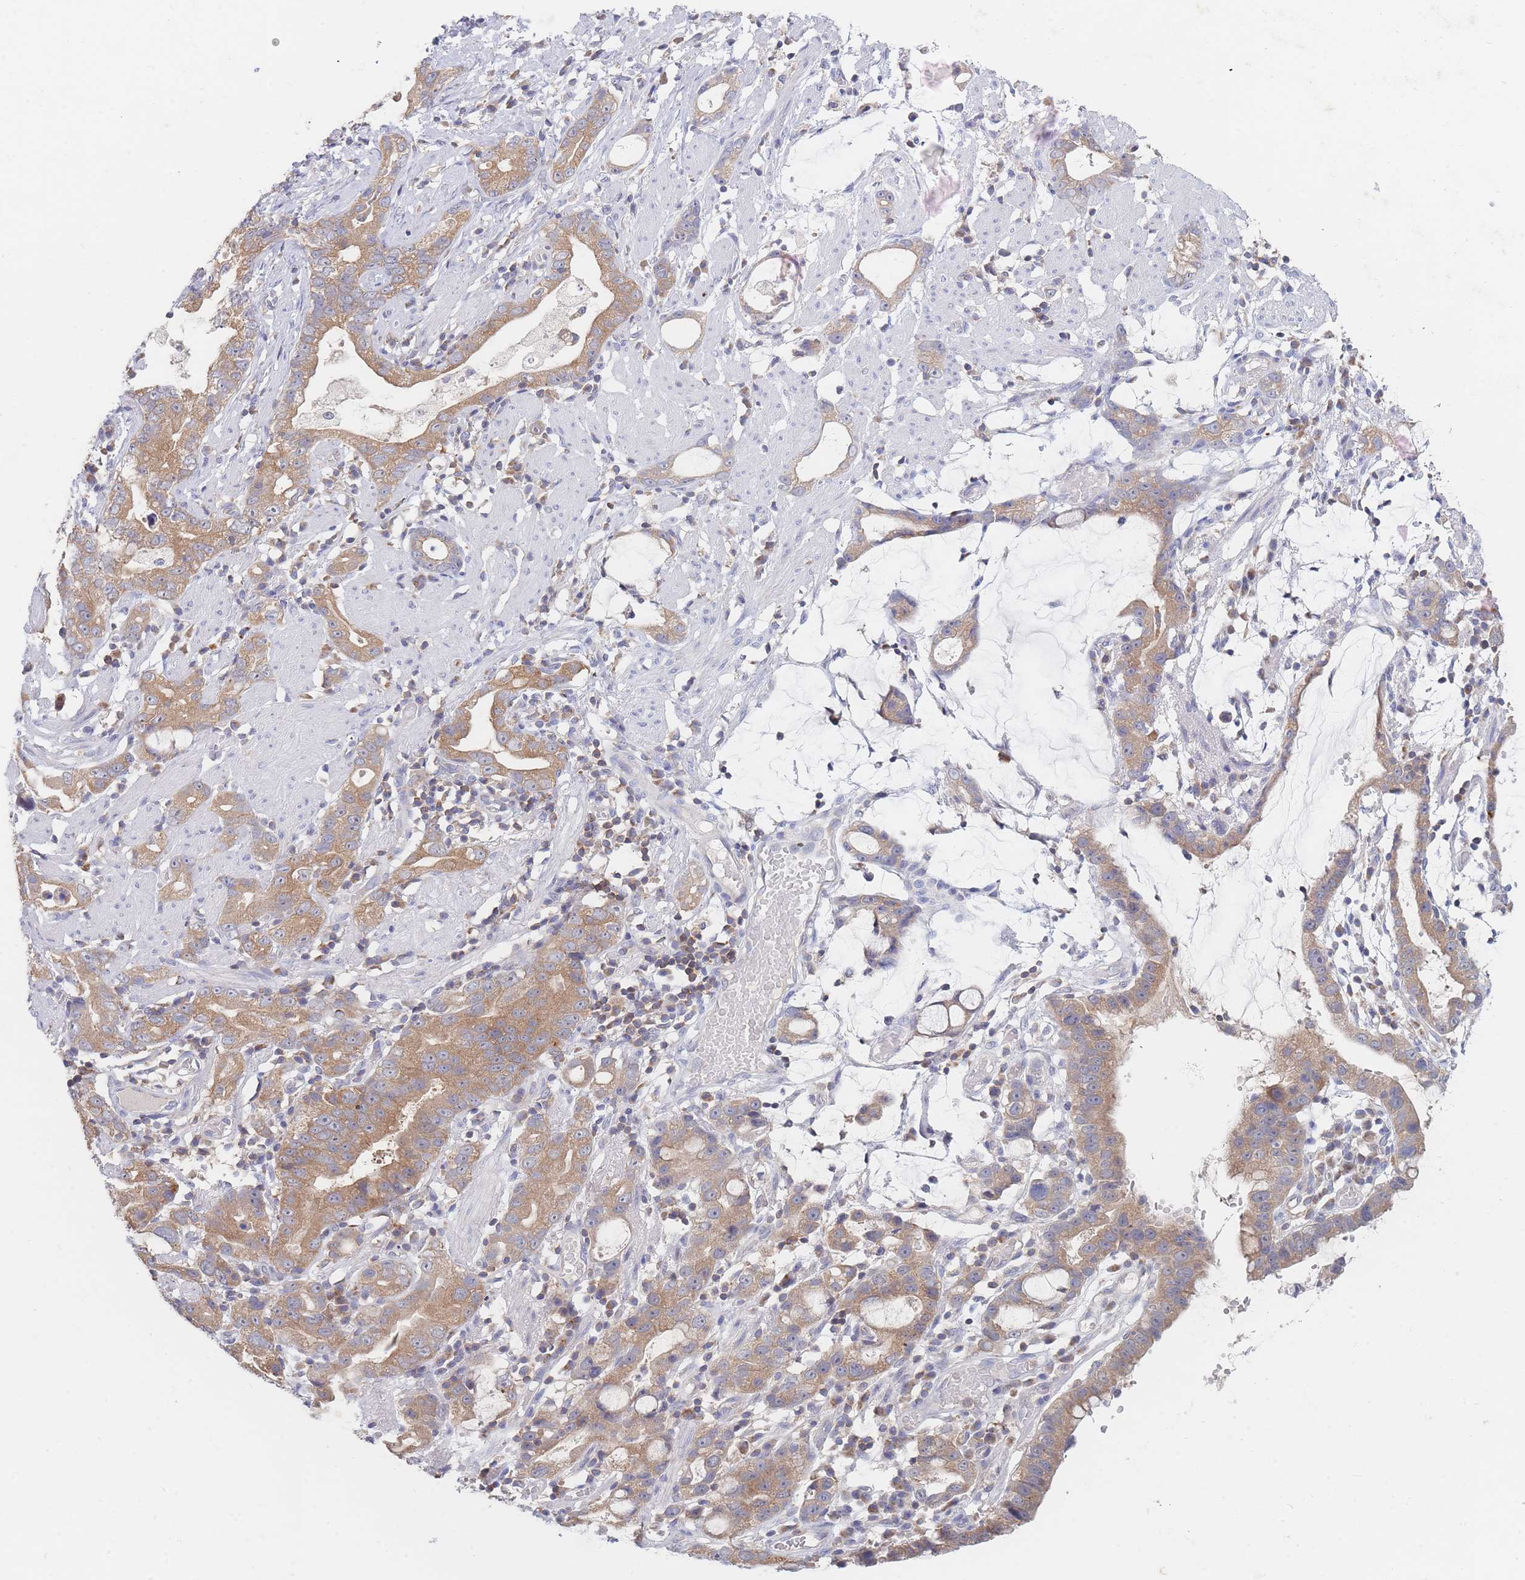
{"staining": {"intensity": "moderate", "quantity": ">75%", "location": "cytoplasmic/membranous"}, "tissue": "stomach cancer", "cell_type": "Tumor cells", "image_type": "cancer", "snomed": [{"axis": "morphology", "description": "Adenocarcinoma, NOS"}, {"axis": "topography", "description": "Stomach"}], "caption": "Human stomach cancer (adenocarcinoma) stained with a brown dye demonstrates moderate cytoplasmic/membranous positive staining in approximately >75% of tumor cells.", "gene": "PPP6C", "patient": {"sex": "male", "age": 55}}